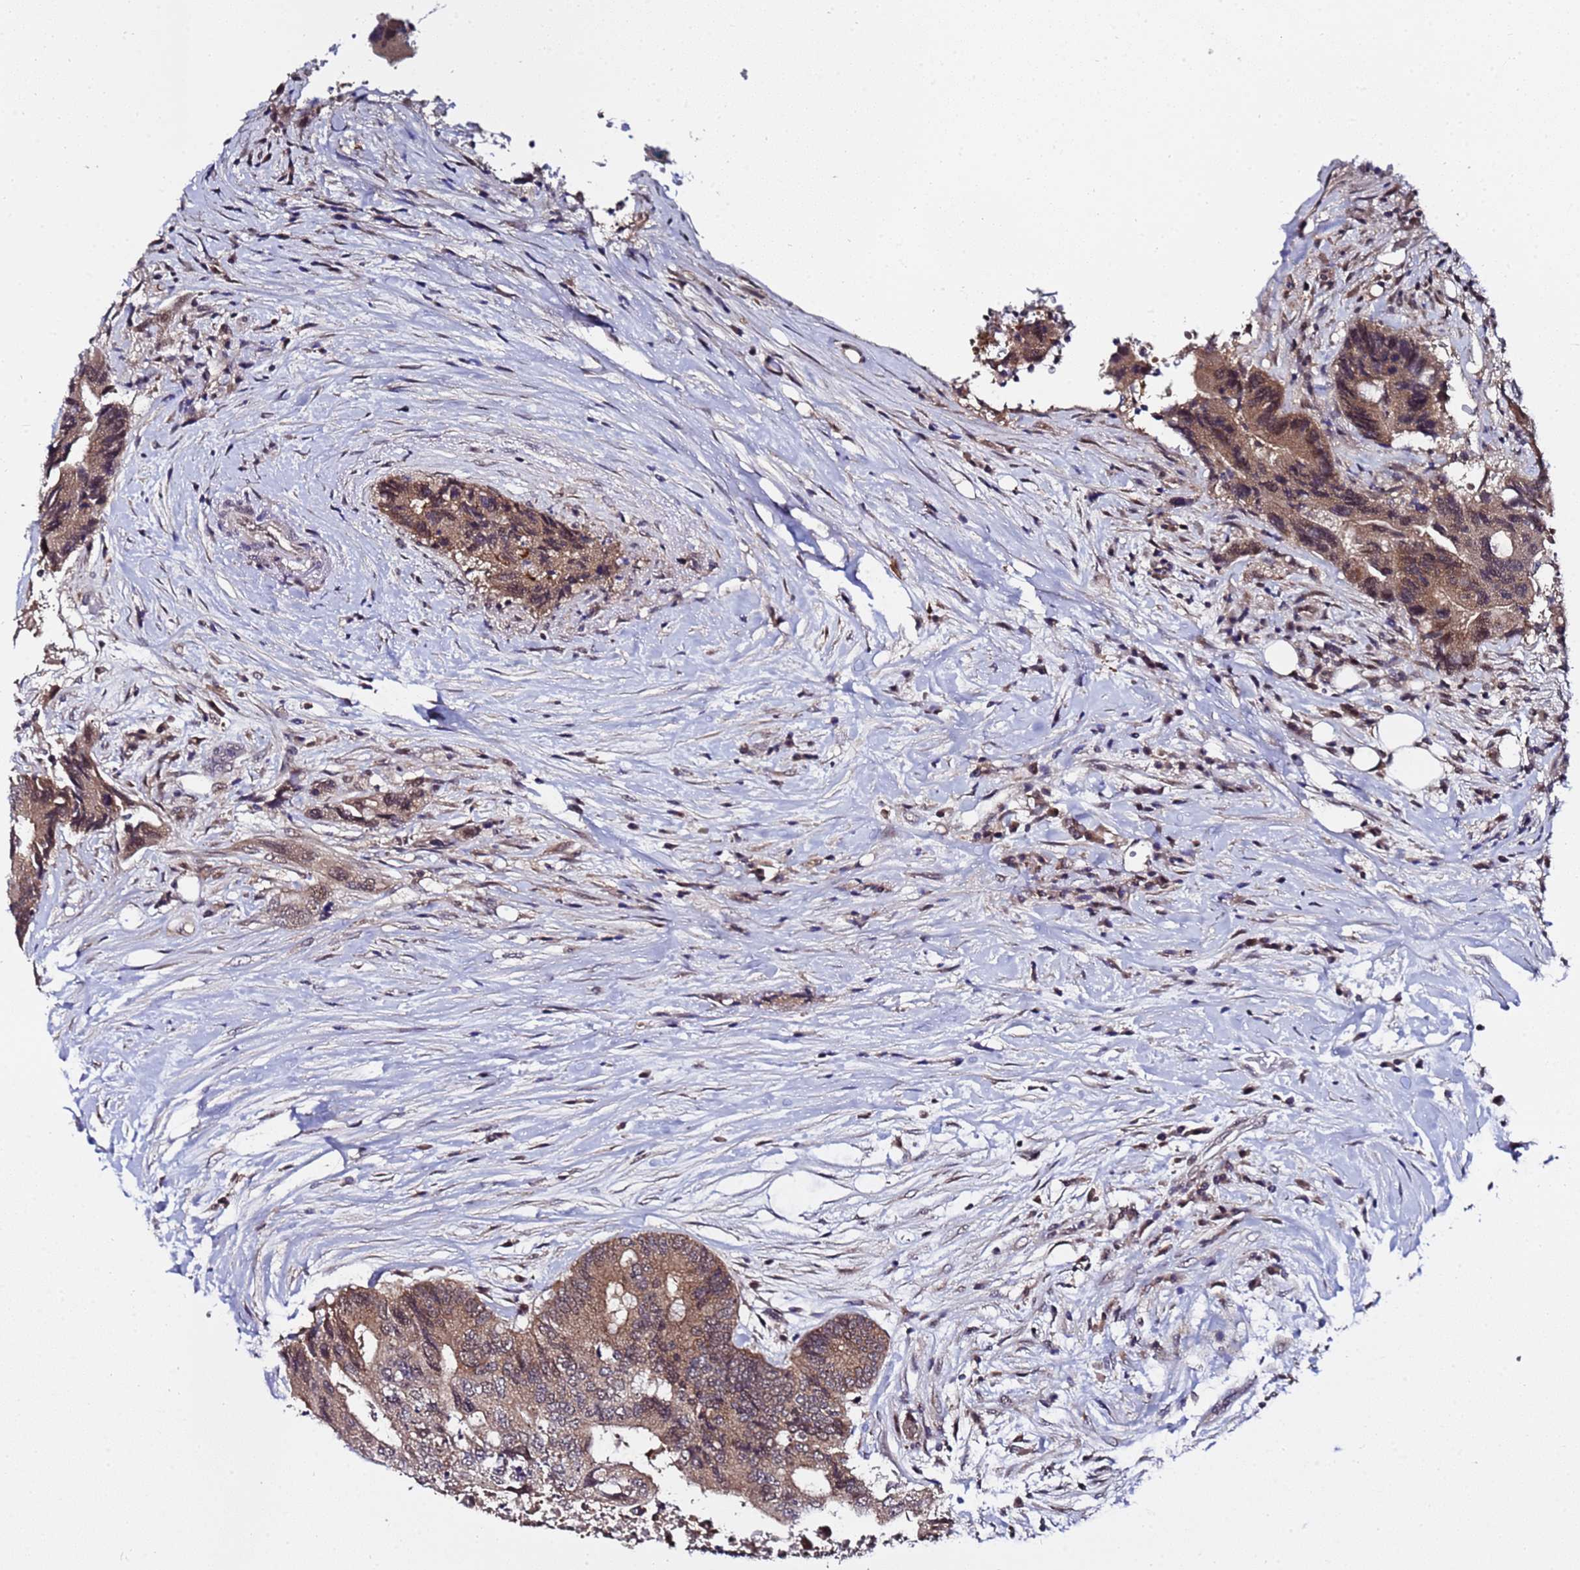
{"staining": {"intensity": "moderate", "quantity": ">75%", "location": "cytoplasmic/membranous,nuclear"}, "tissue": "colorectal cancer", "cell_type": "Tumor cells", "image_type": "cancer", "snomed": [{"axis": "morphology", "description": "Adenocarcinoma, NOS"}, {"axis": "topography", "description": "Colon"}], "caption": "This is a micrograph of immunohistochemistry staining of colorectal cancer, which shows moderate staining in the cytoplasmic/membranous and nuclear of tumor cells.", "gene": "ANAPC13", "patient": {"sex": "male", "age": 71}}